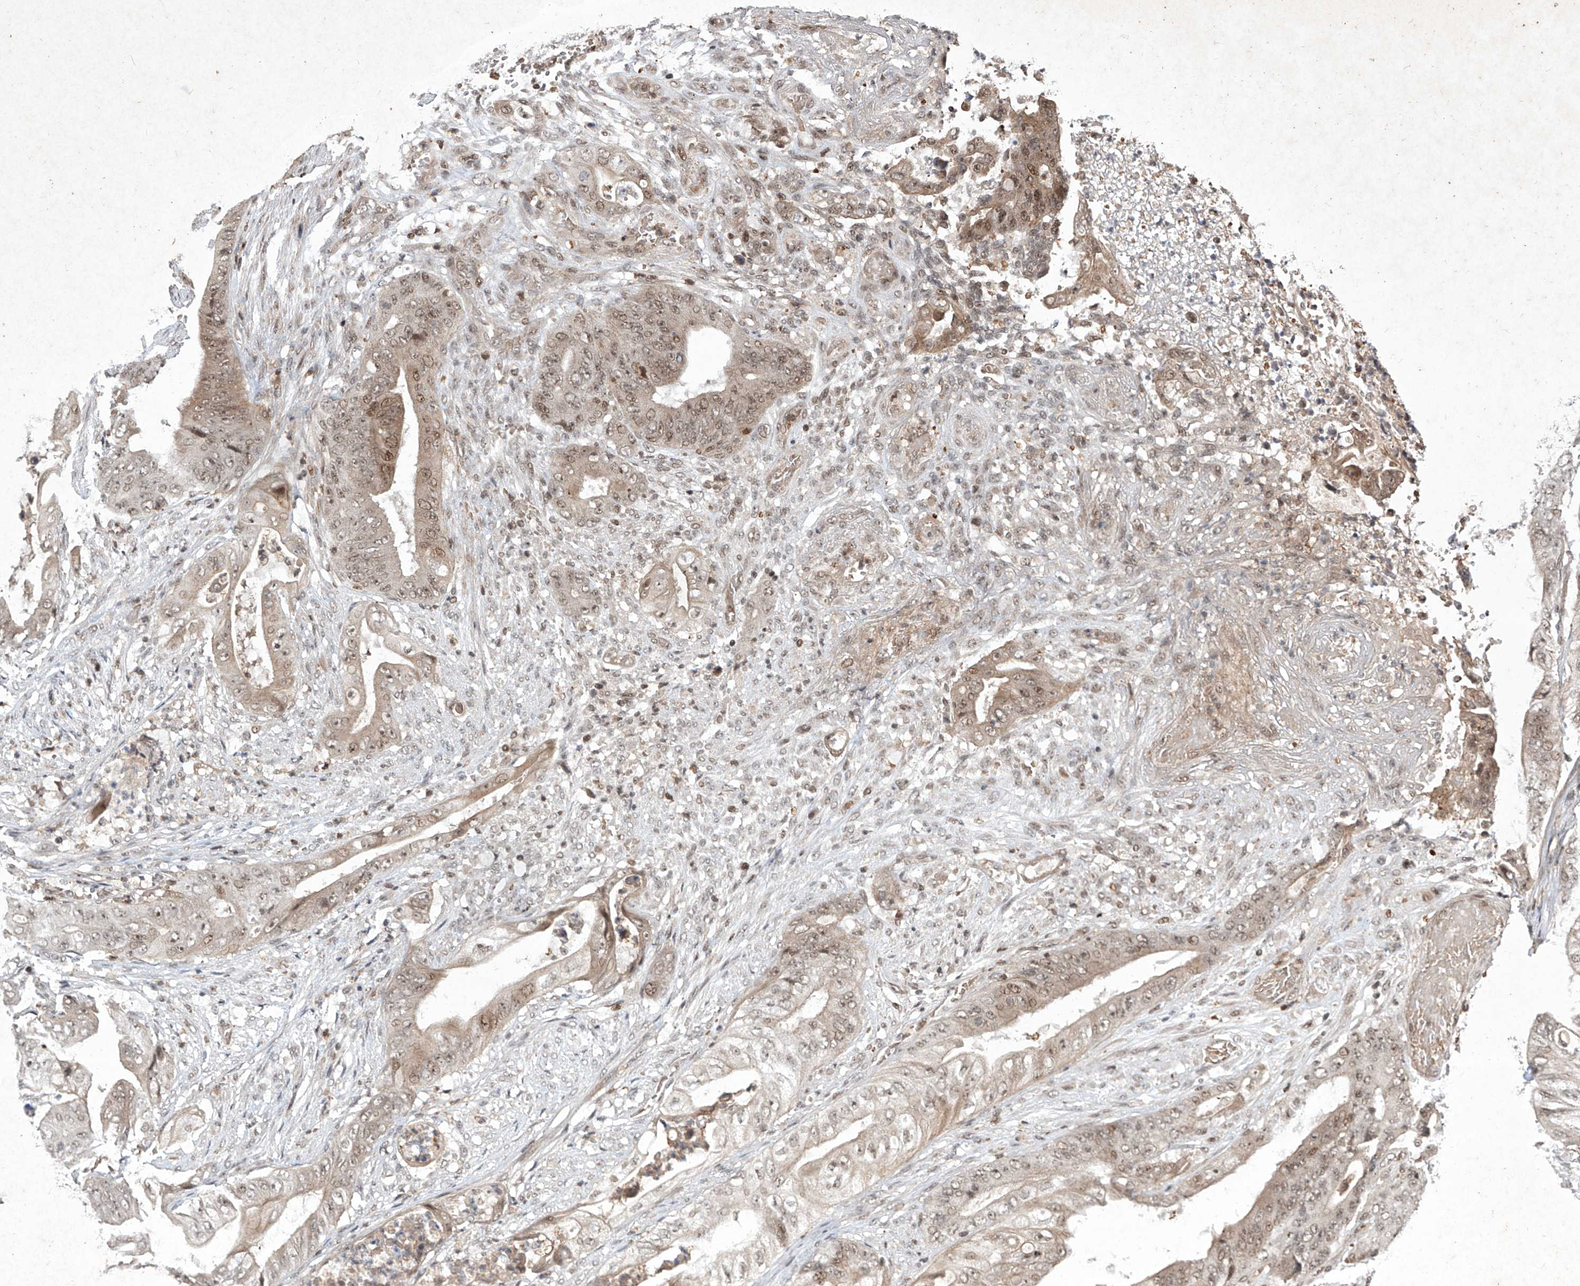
{"staining": {"intensity": "weak", "quantity": ">75%", "location": "cytoplasmic/membranous,nuclear"}, "tissue": "stomach cancer", "cell_type": "Tumor cells", "image_type": "cancer", "snomed": [{"axis": "morphology", "description": "Adenocarcinoma, NOS"}, {"axis": "topography", "description": "Stomach"}], "caption": "High-power microscopy captured an IHC image of stomach adenocarcinoma, revealing weak cytoplasmic/membranous and nuclear staining in approximately >75% of tumor cells. (IHC, brightfield microscopy, high magnification).", "gene": "IRF2", "patient": {"sex": "female", "age": 73}}